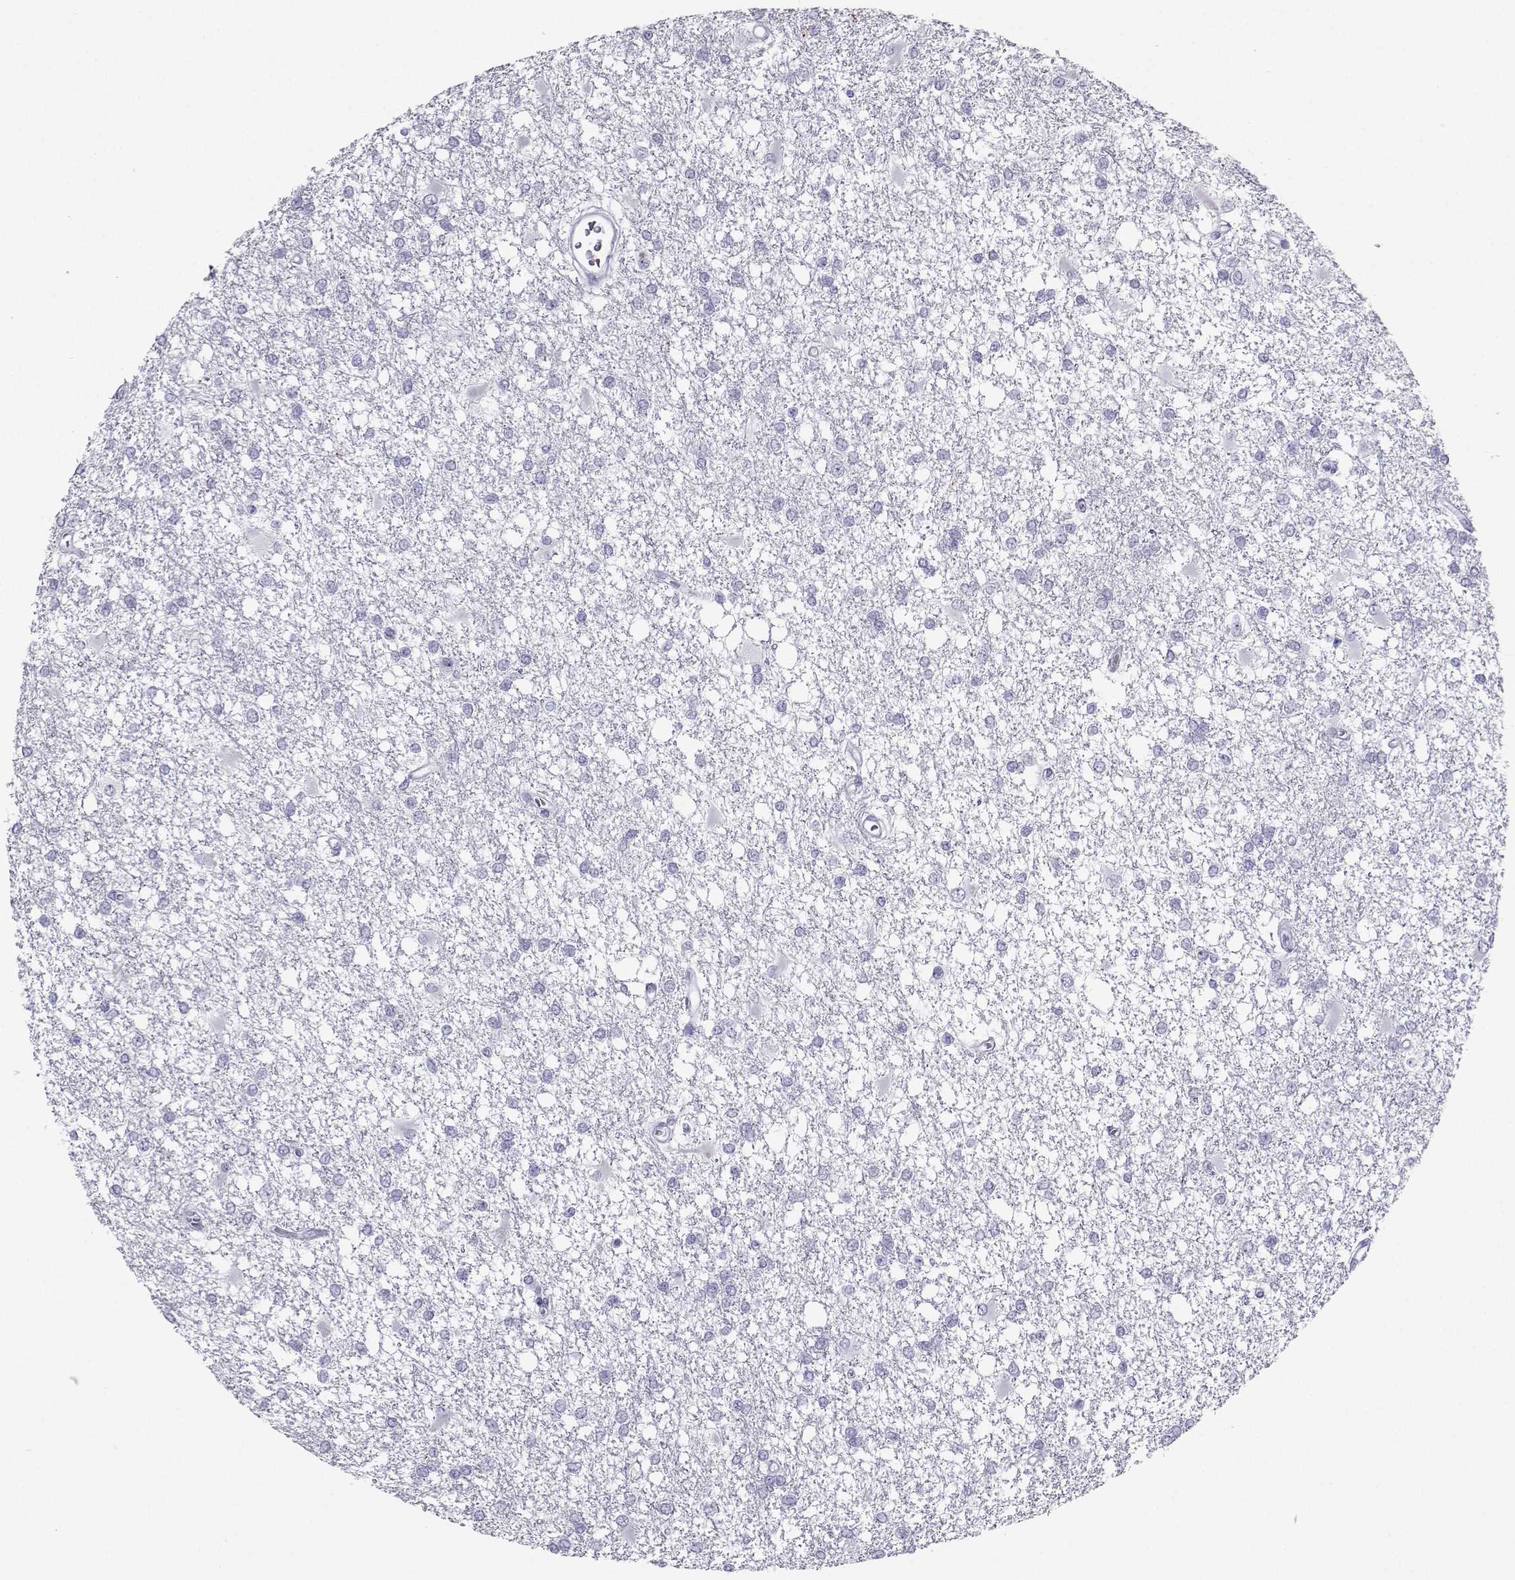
{"staining": {"intensity": "negative", "quantity": "none", "location": "none"}, "tissue": "glioma", "cell_type": "Tumor cells", "image_type": "cancer", "snomed": [{"axis": "morphology", "description": "Glioma, malignant, High grade"}, {"axis": "topography", "description": "Cerebral cortex"}], "caption": "Immunohistochemistry histopathology image of neoplastic tissue: human malignant glioma (high-grade) stained with DAB (3,3'-diaminobenzidine) shows no significant protein staining in tumor cells.", "gene": "SST", "patient": {"sex": "male", "age": 79}}